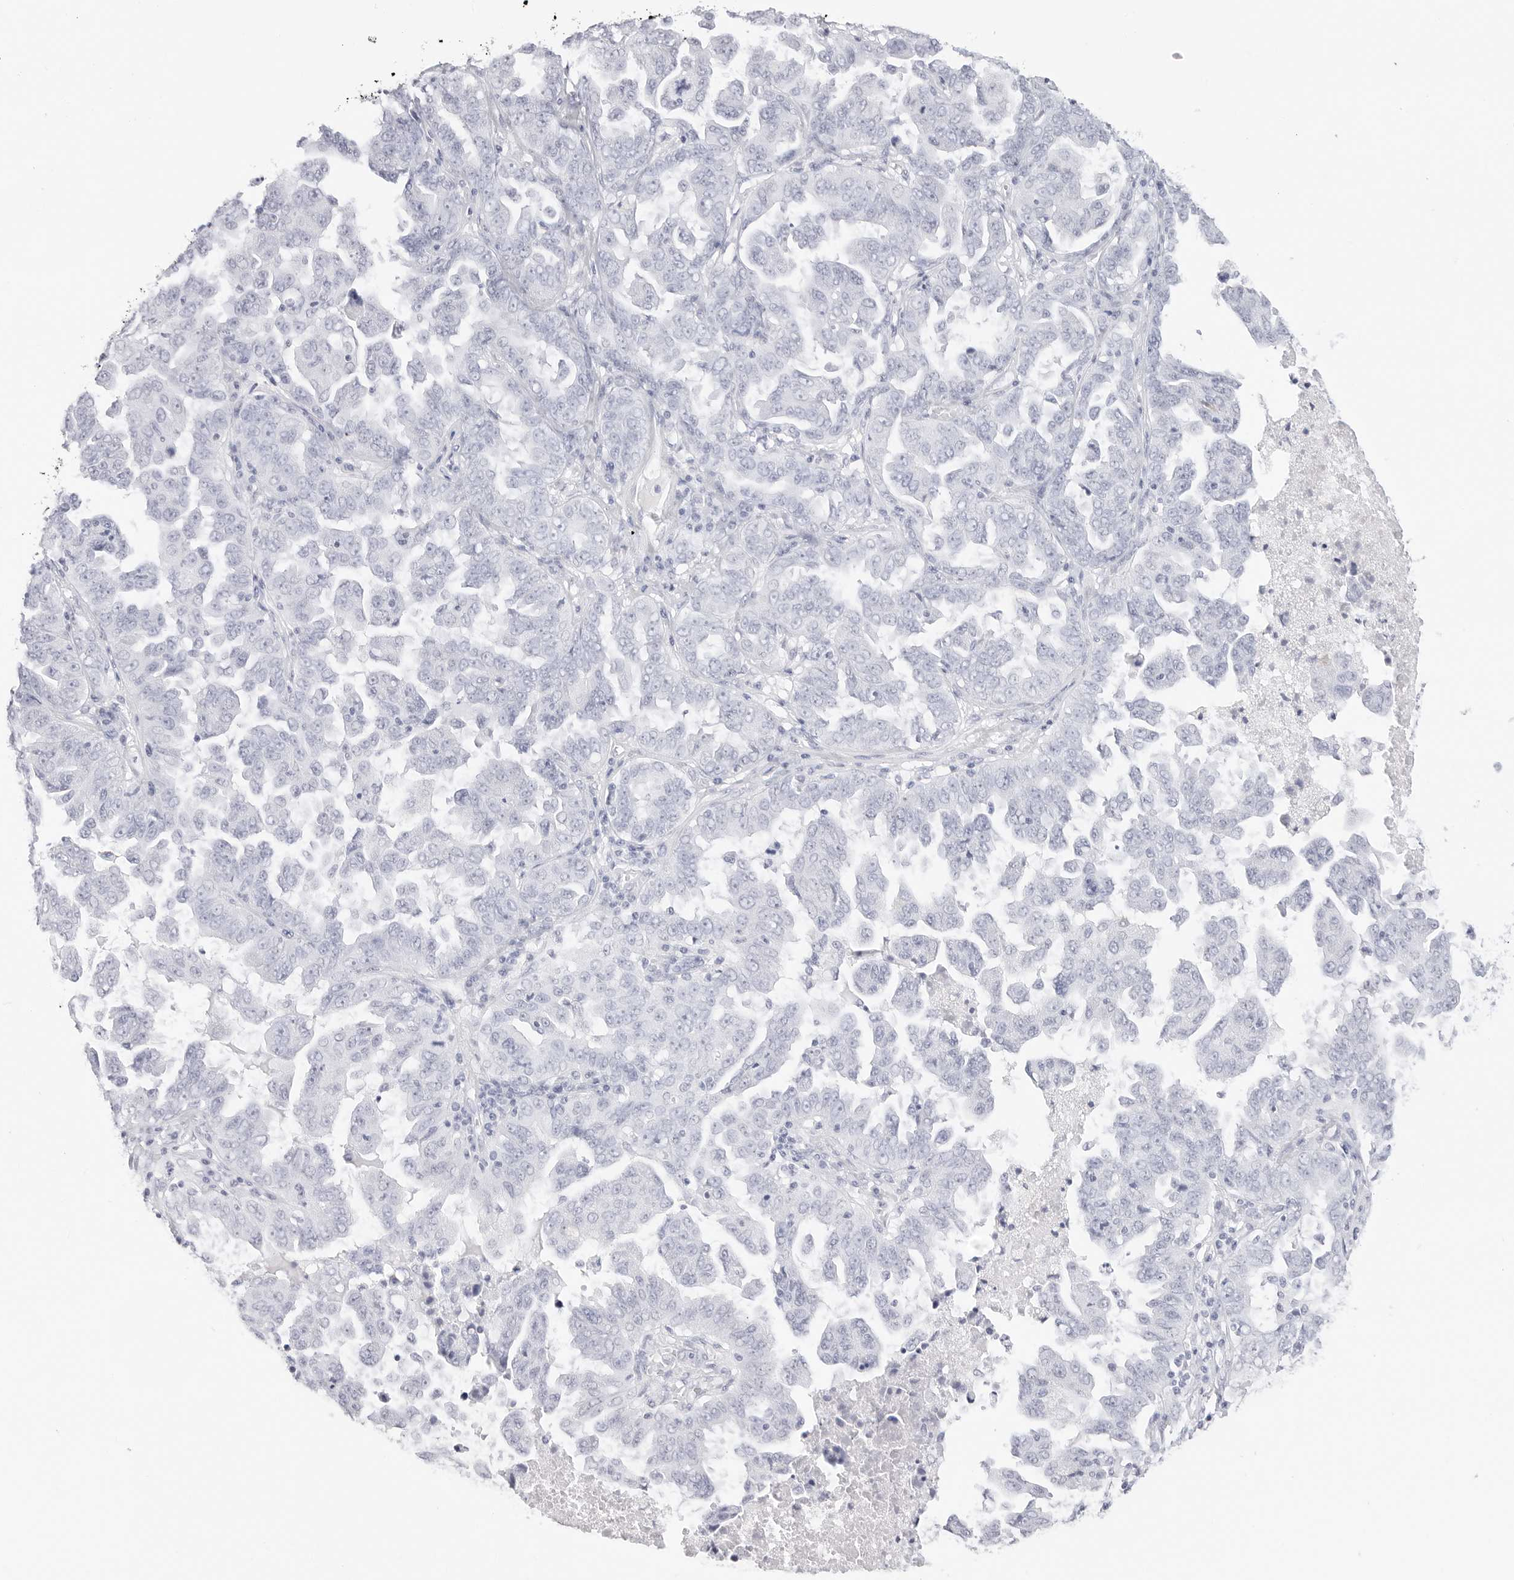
{"staining": {"intensity": "negative", "quantity": "none", "location": "none"}, "tissue": "ovarian cancer", "cell_type": "Tumor cells", "image_type": "cancer", "snomed": [{"axis": "morphology", "description": "Carcinoma, endometroid"}, {"axis": "topography", "description": "Ovary"}], "caption": "Immunohistochemistry (IHC) of endometroid carcinoma (ovarian) exhibits no positivity in tumor cells.", "gene": "TFF2", "patient": {"sex": "female", "age": 62}}